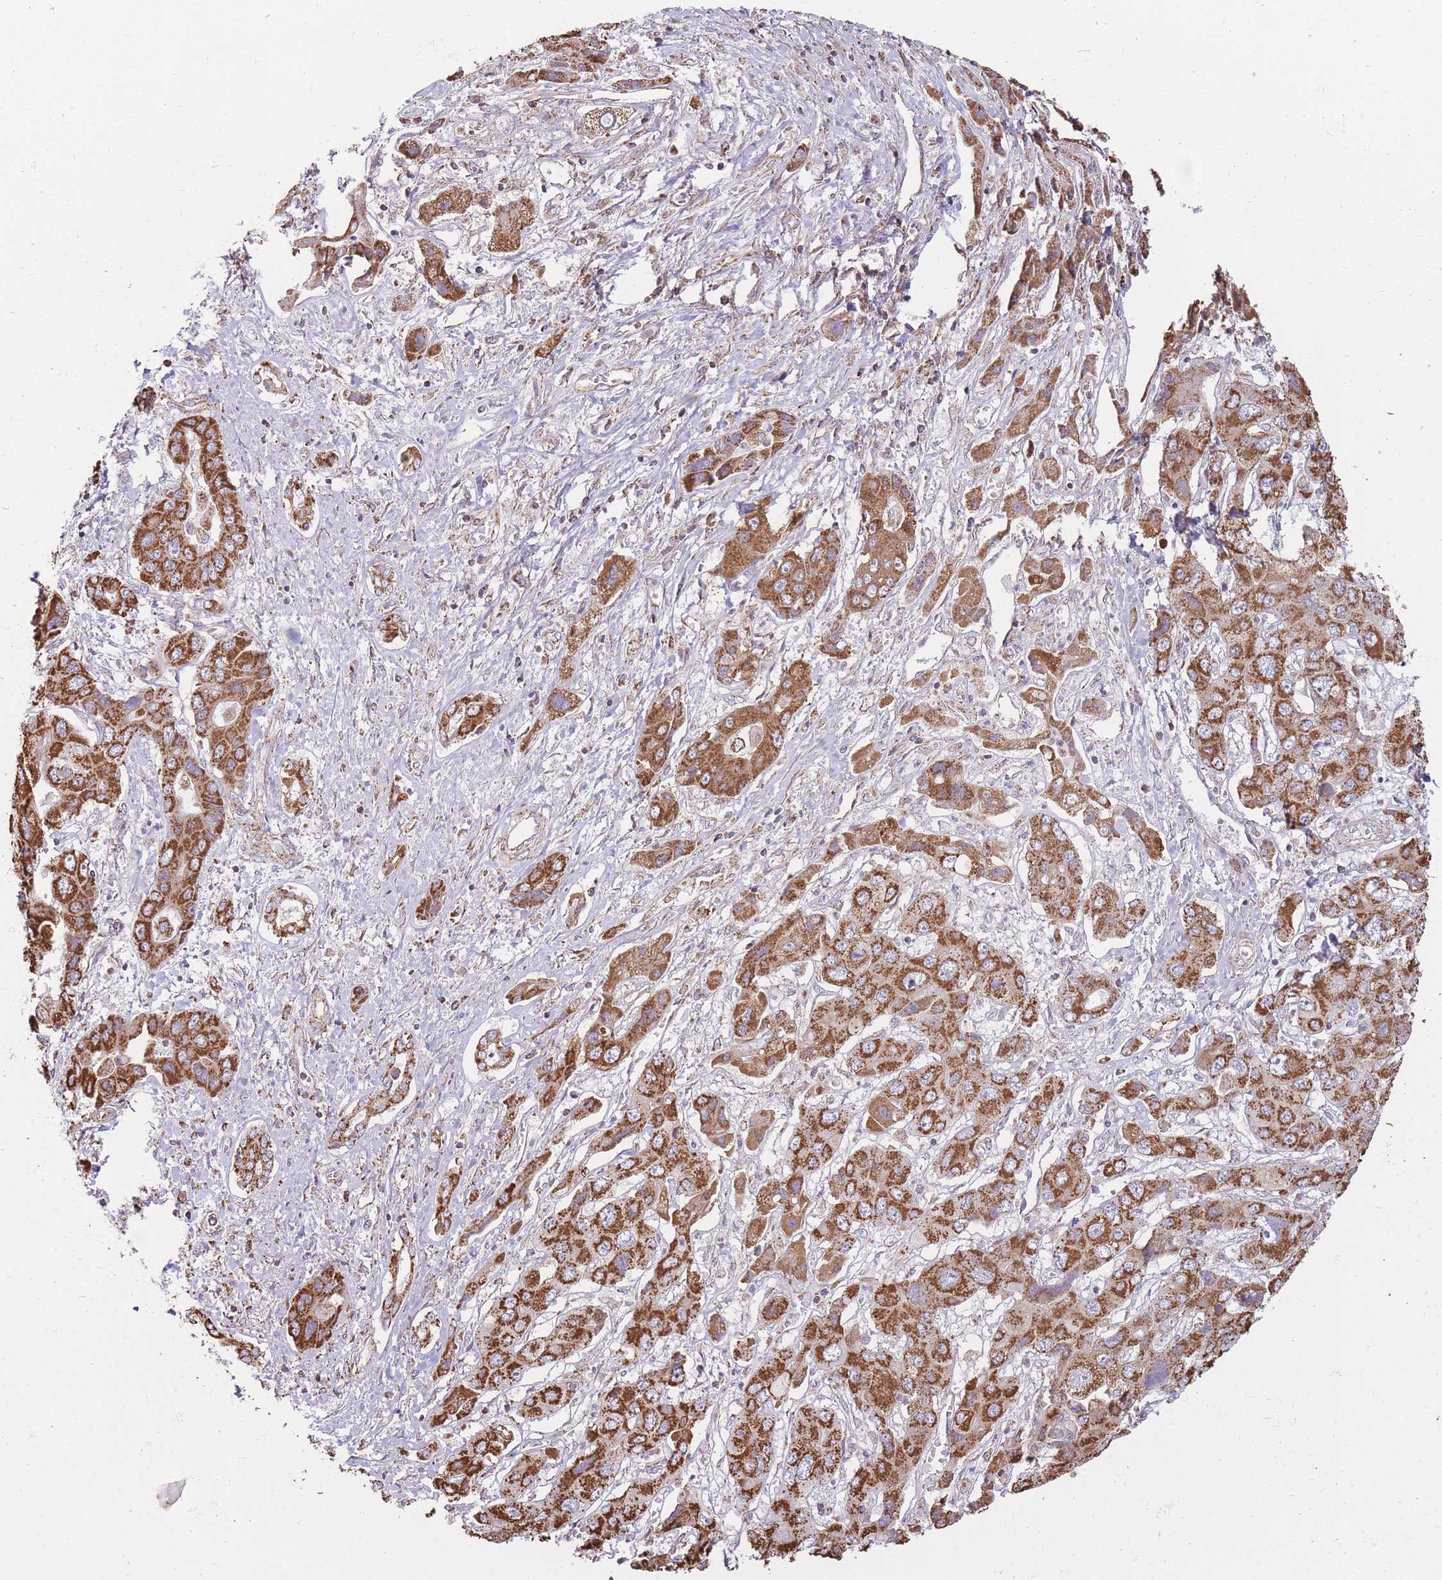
{"staining": {"intensity": "strong", "quantity": ">75%", "location": "cytoplasmic/membranous"}, "tissue": "liver cancer", "cell_type": "Tumor cells", "image_type": "cancer", "snomed": [{"axis": "morphology", "description": "Cholangiocarcinoma"}, {"axis": "topography", "description": "Liver"}], "caption": "There is high levels of strong cytoplasmic/membranous positivity in tumor cells of cholangiocarcinoma (liver), as demonstrated by immunohistochemical staining (brown color).", "gene": "KIF16B", "patient": {"sex": "male", "age": 67}}